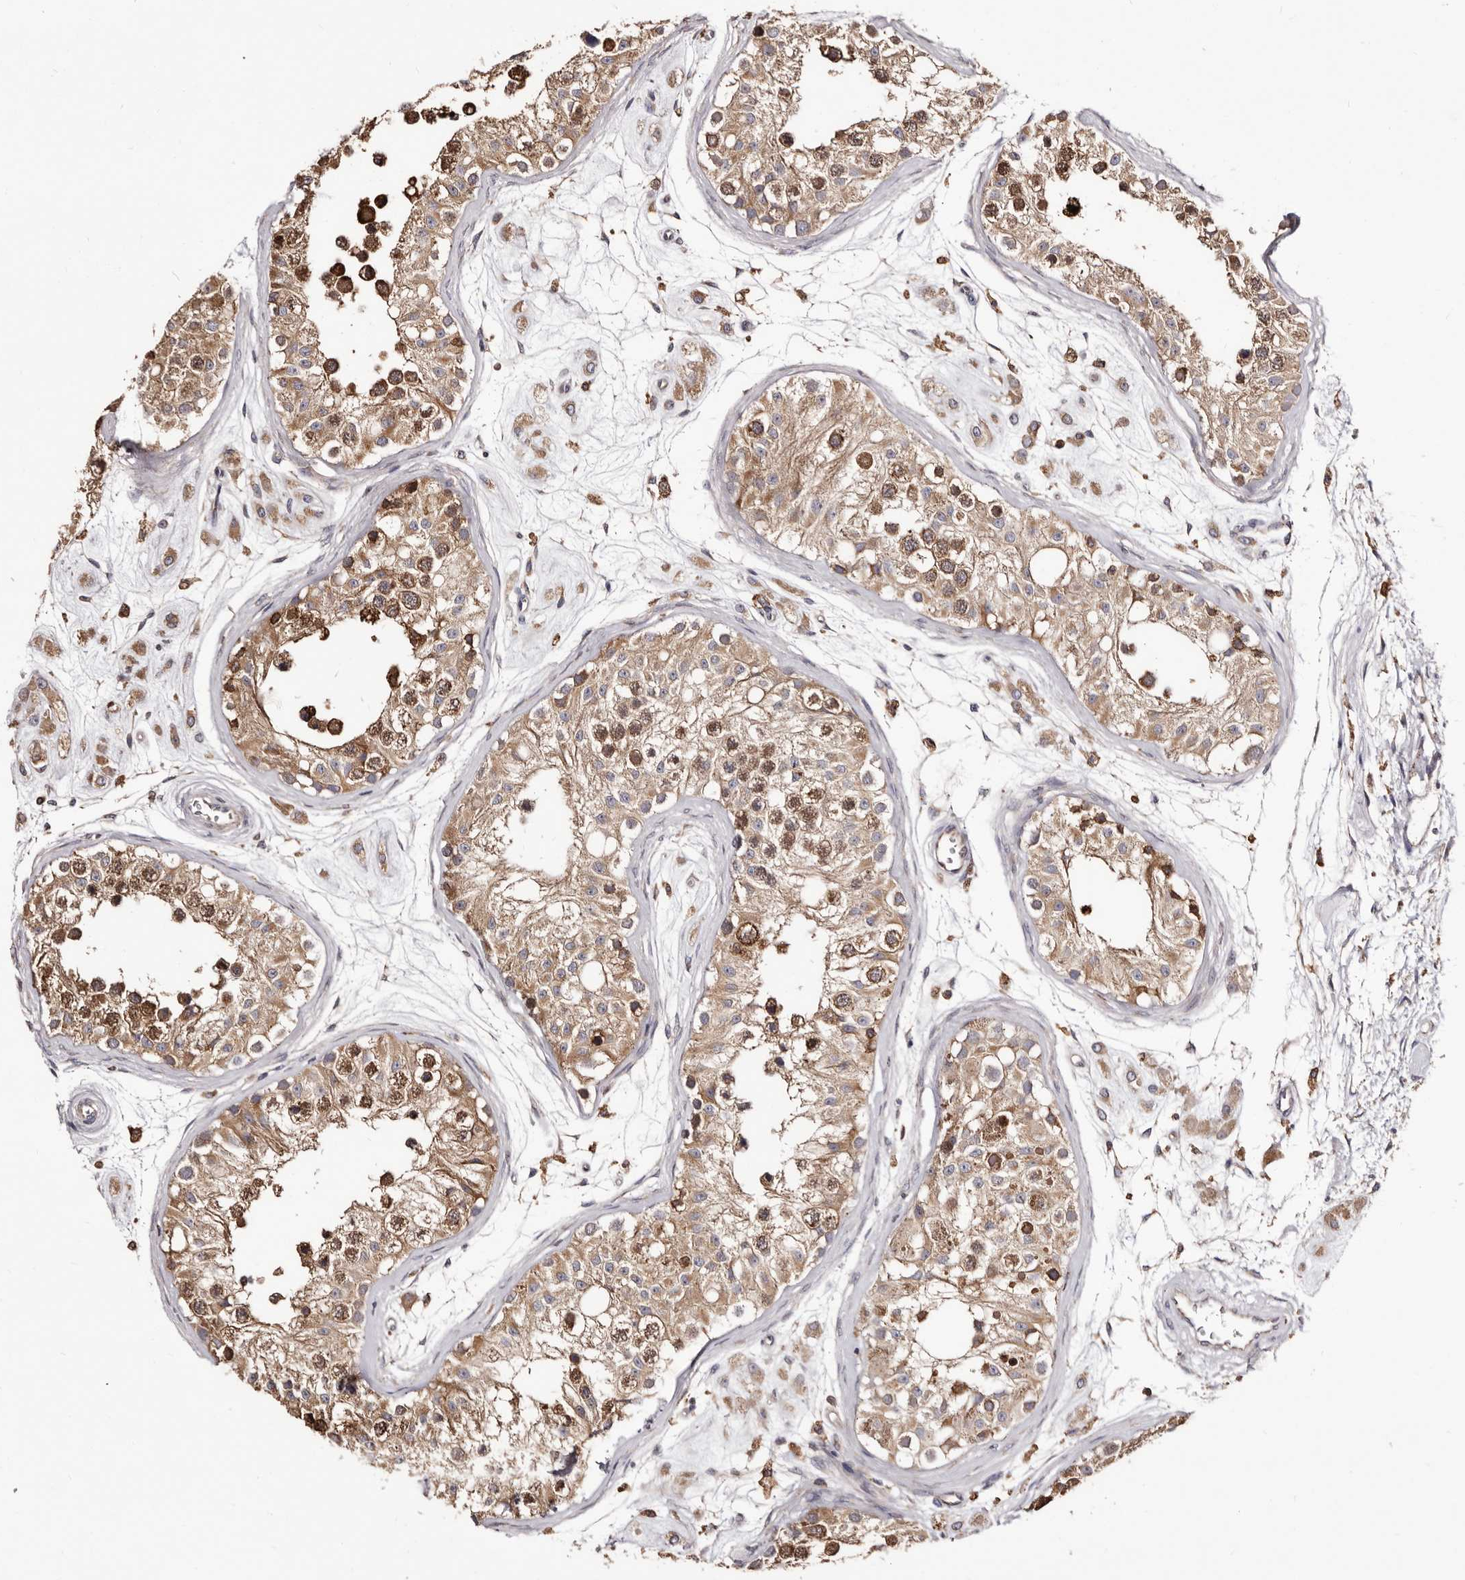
{"staining": {"intensity": "moderate", "quantity": ">75%", "location": "cytoplasmic/membranous"}, "tissue": "testis", "cell_type": "Cells in seminiferous ducts", "image_type": "normal", "snomed": [{"axis": "morphology", "description": "Normal tissue, NOS"}, {"axis": "morphology", "description": "Adenocarcinoma, metastatic, NOS"}, {"axis": "topography", "description": "Testis"}], "caption": "A micrograph of human testis stained for a protein exhibits moderate cytoplasmic/membranous brown staining in cells in seminiferous ducts. The staining was performed using DAB (3,3'-diaminobenzidine), with brown indicating positive protein expression. Nuclei are stained blue with hematoxylin.", "gene": "ACBD6", "patient": {"sex": "male", "age": 26}}